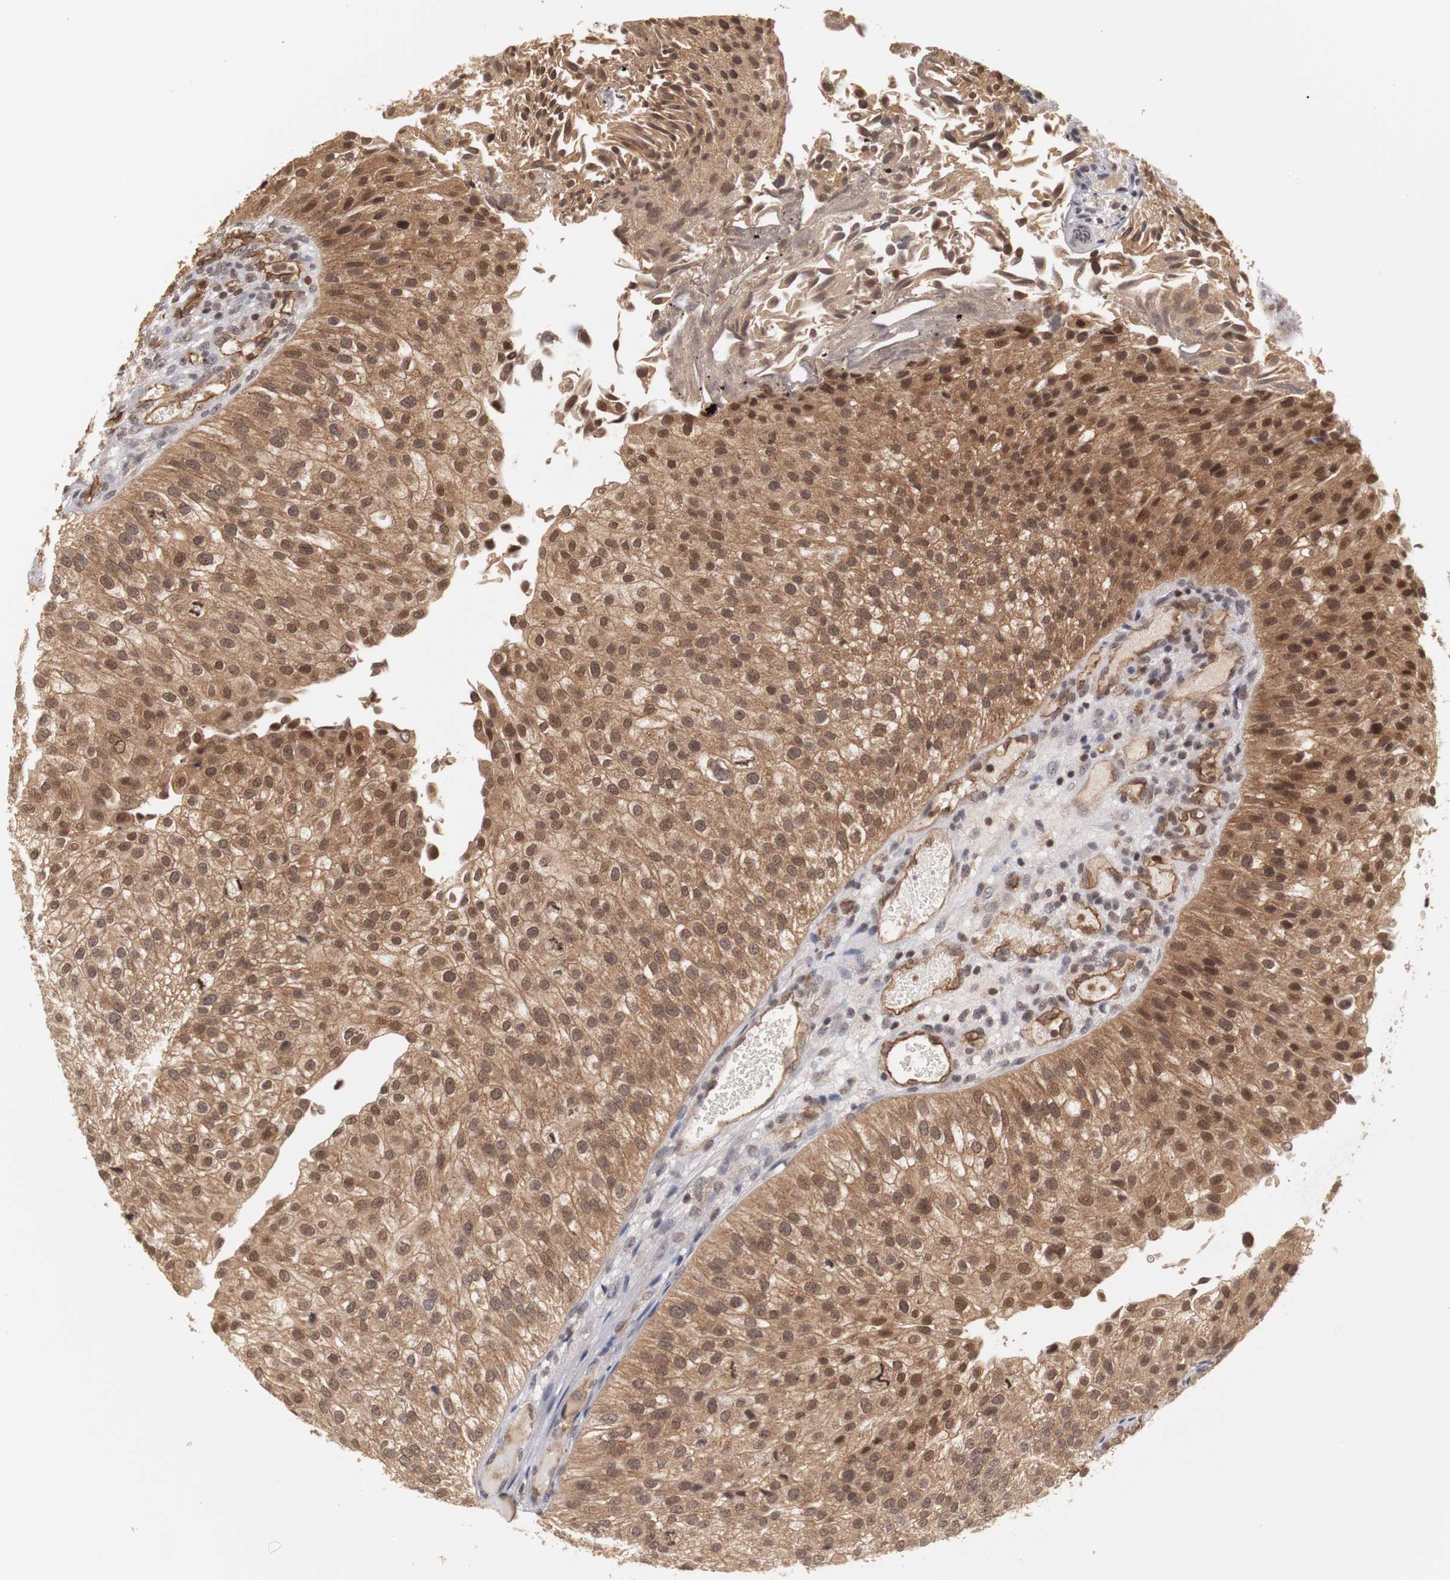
{"staining": {"intensity": "moderate", "quantity": ">75%", "location": "cytoplasmic/membranous,nuclear"}, "tissue": "urothelial cancer", "cell_type": "Tumor cells", "image_type": "cancer", "snomed": [{"axis": "morphology", "description": "Urothelial carcinoma, Low grade"}, {"axis": "topography", "description": "Urinary bladder"}], "caption": "Tumor cells exhibit medium levels of moderate cytoplasmic/membranous and nuclear positivity in about >75% of cells in human urothelial carcinoma (low-grade). The staining is performed using DAB (3,3'-diaminobenzidine) brown chromogen to label protein expression. The nuclei are counter-stained blue using hematoxylin.", "gene": "PLEKHA1", "patient": {"sex": "female", "age": 89}}